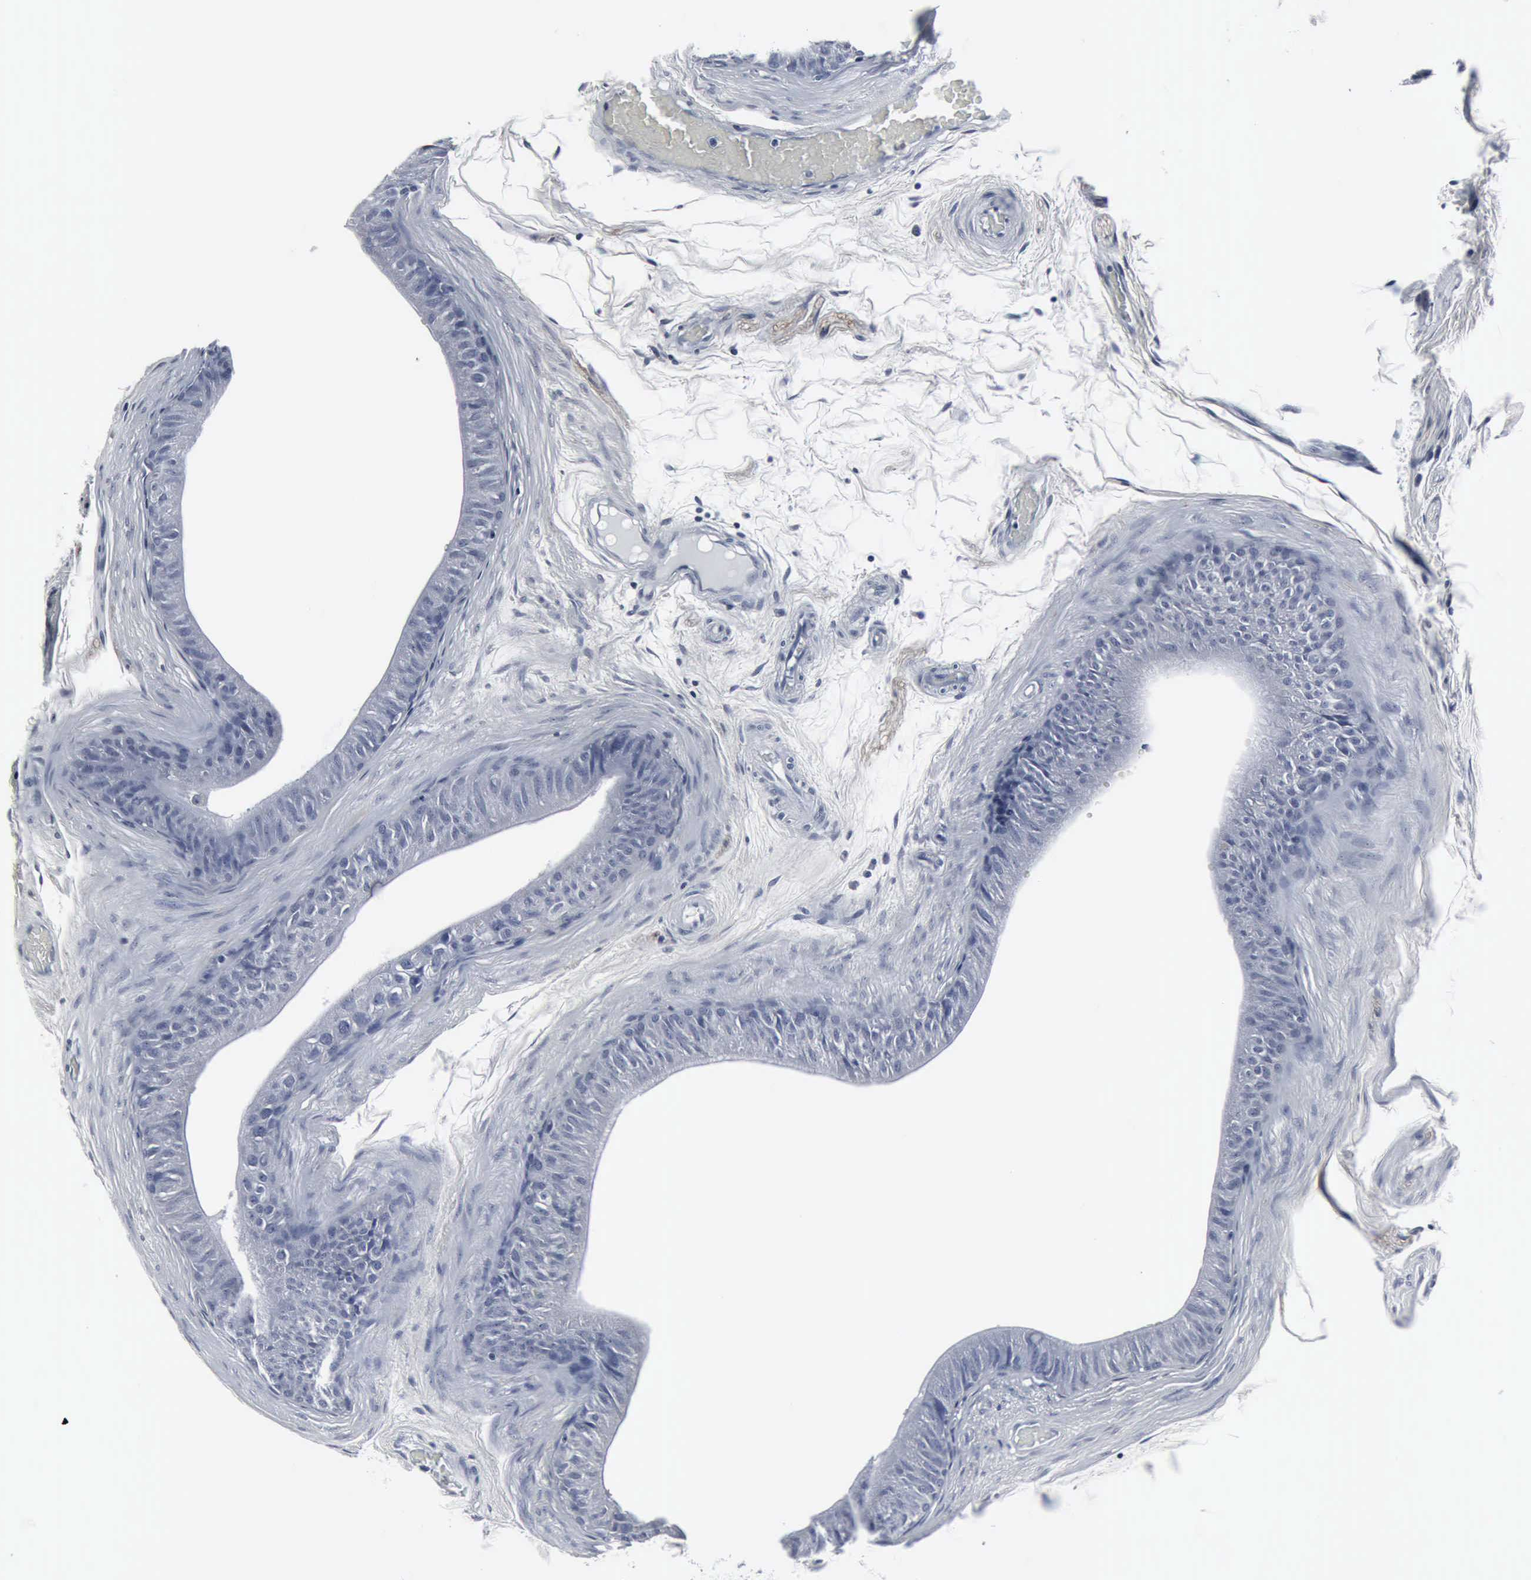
{"staining": {"intensity": "negative", "quantity": "none", "location": "none"}, "tissue": "epididymis", "cell_type": "Glandular cells", "image_type": "normal", "snomed": [{"axis": "morphology", "description": "Normal tissue, NOS"}, {"axis": "topography", "description": "Testis"}, {"axis": "topography", "description": "Epididymis"}], "caption": "Glandular cells are negative for brown protein staining in normal epididymis. (DAB (3,3'-diaminobenzidine) IHC, high magnification).", "gene": "SNAP25", "patient": {"sex": "male", "age": 36}}